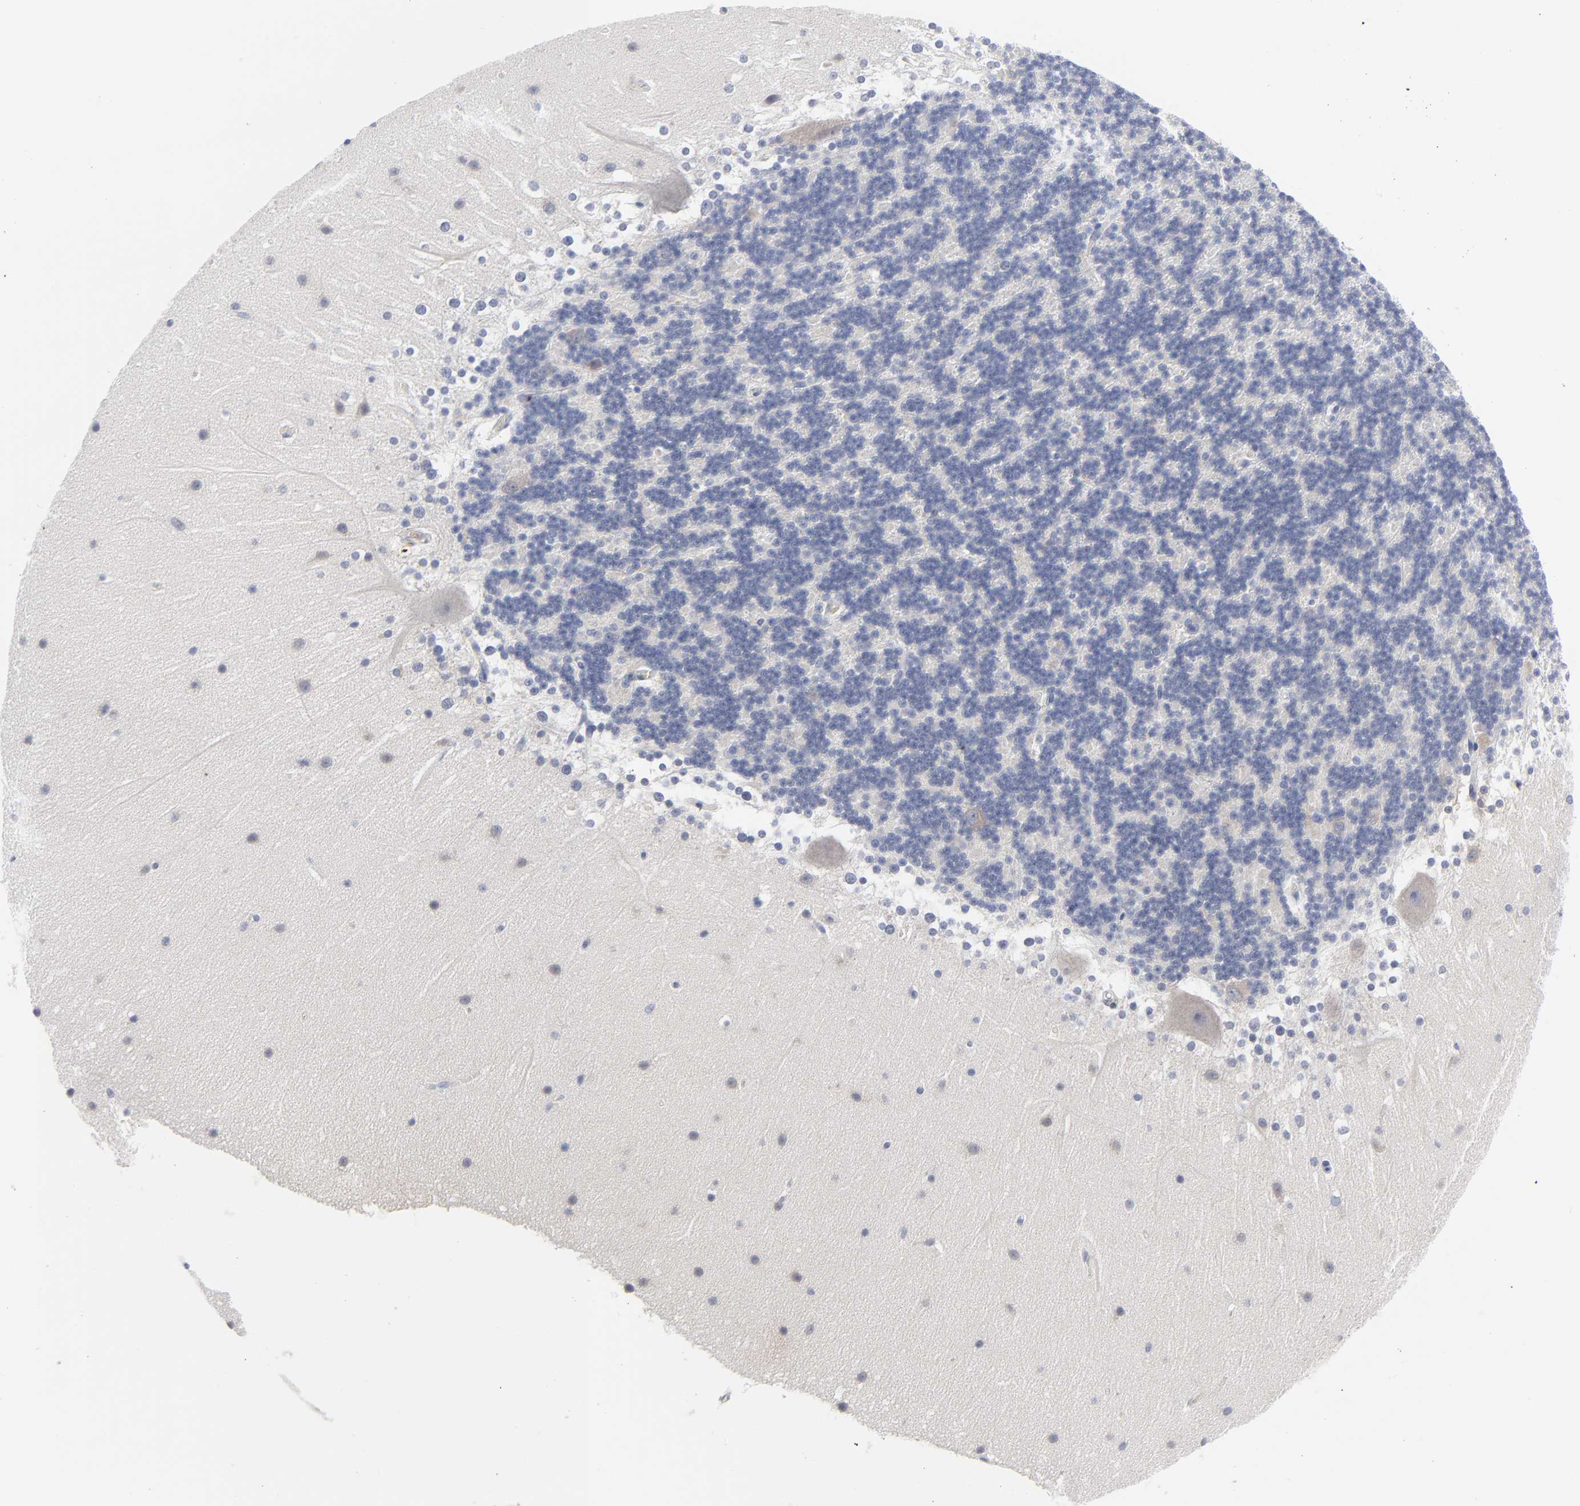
{"staining": {"intensity": "negative", "quantity": "none", "location": "none"}, "tissue": "cerebellum", "cell_type": "Cells in granular layer", "image_type": "normal", "snomed": [{"axis": "morphology", "description": "Normal tissue, NOS"}, {"axis": "topography", "description": "Cerebellum"}], "caption": "High magnification brightfield microscopy of unremarkable cerebellum stained with DAB (3,3'-diaminobenzidine) (brown) and counterstained with hematoxylin (blue): cells in granular layer show no significant expression. Brightfield microscopy of immunohistochemistry (IHC) stained with DAB (brown) and hematoxylin (blue), captured at high magnification.", "gene": "CLEC4G", "patient": {"sex": "female", "age": 19}}